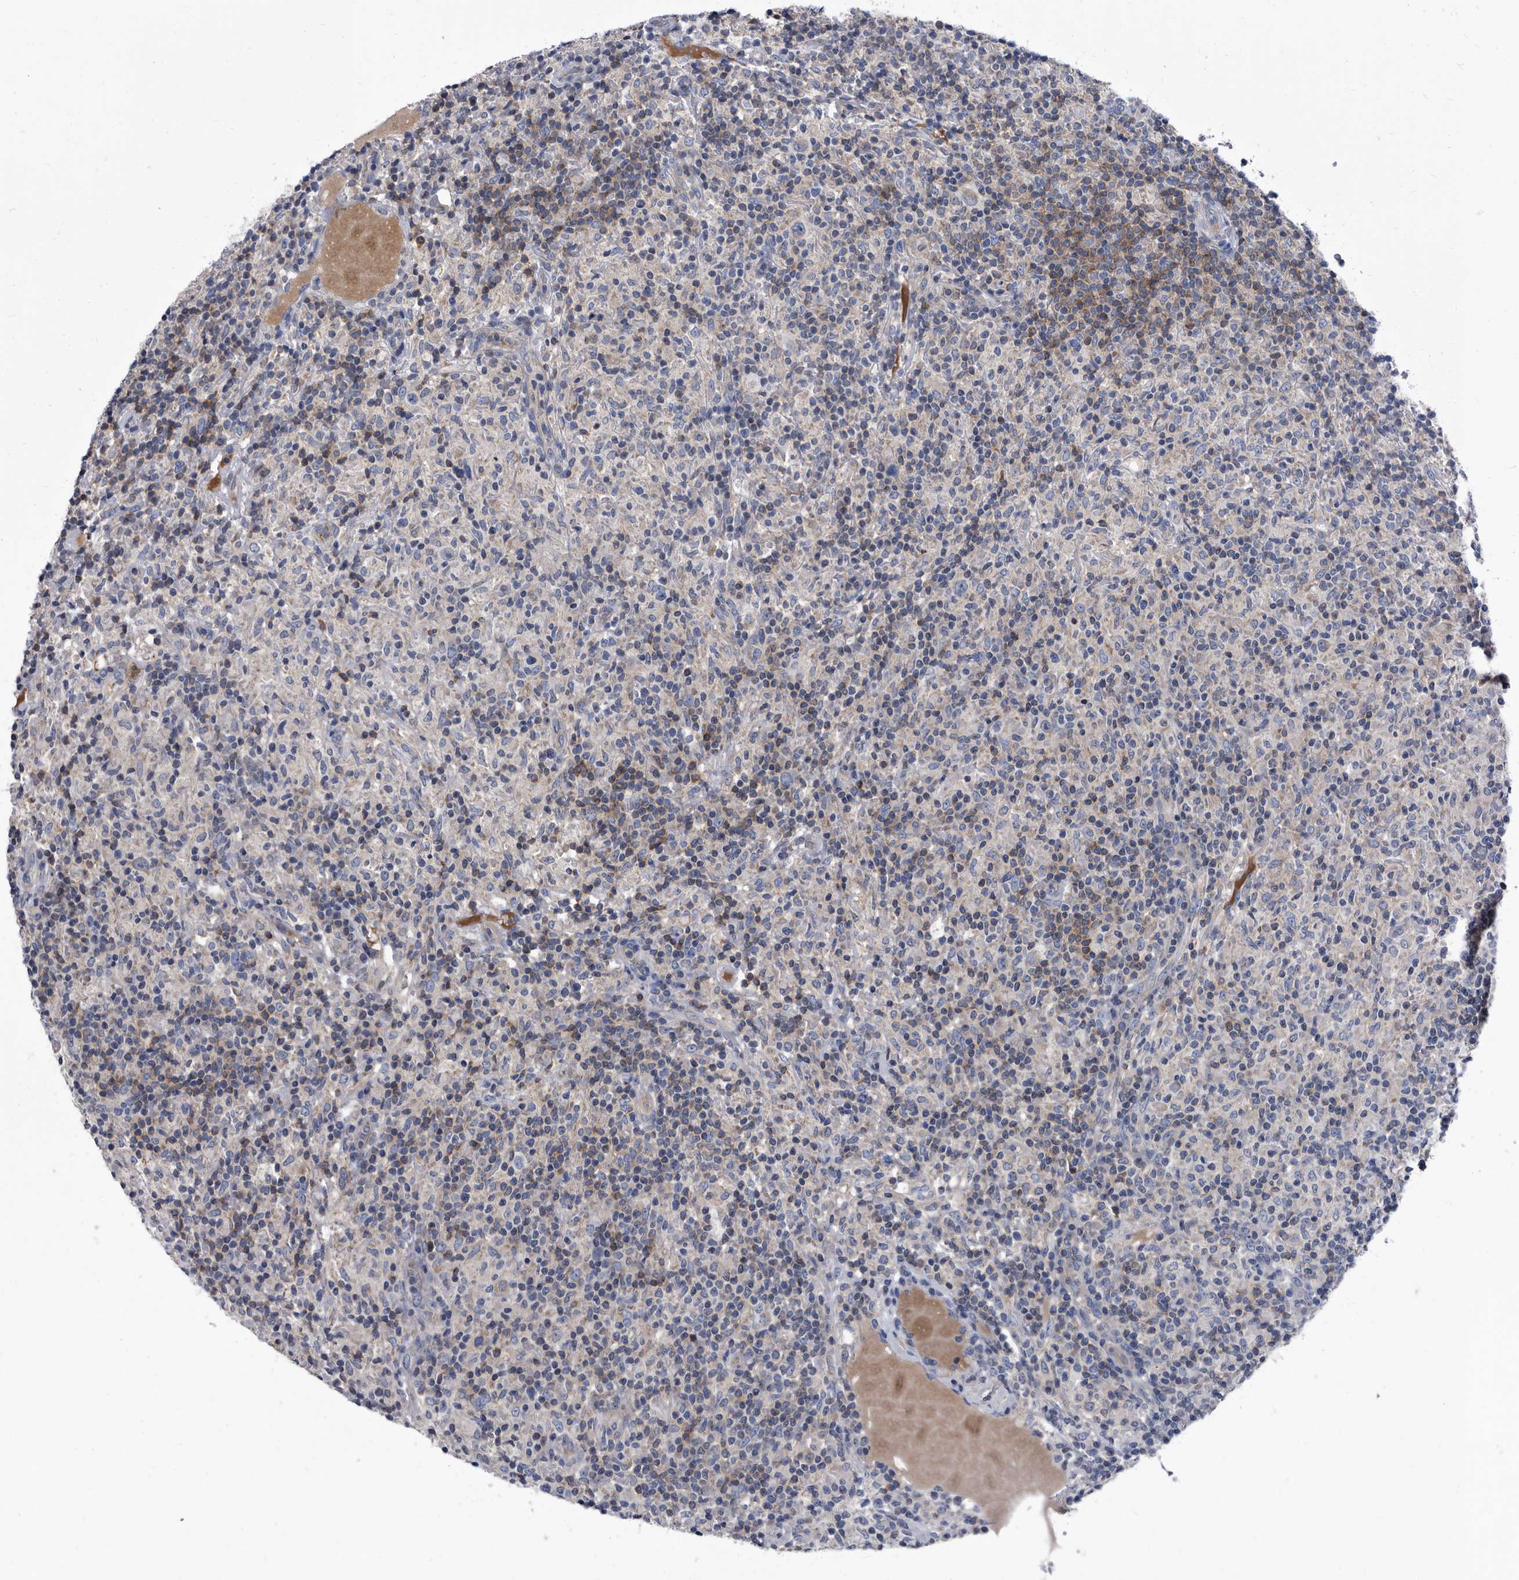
{"staining": {"intensity": "negative", "quantity": "none", "location": "none"}, "tissue": "lymphoma", "cell_type": "Tumor cells", "image_type": "cancer", "snomed": [{"axis": "morphology", "description": "Hodgkin's disease, NOS"}, {"axis": "topography", "description": "Lymph node"}], "caption": "This is a photomicrograph of immunohistochemistry staining of Hodgkin's disease, which shows no expression in tumor cells. (IHC, brightfield microscopy, high magnification).", "gene": "DTNBP1", "patient": {"sex": "male", "age": 70}}